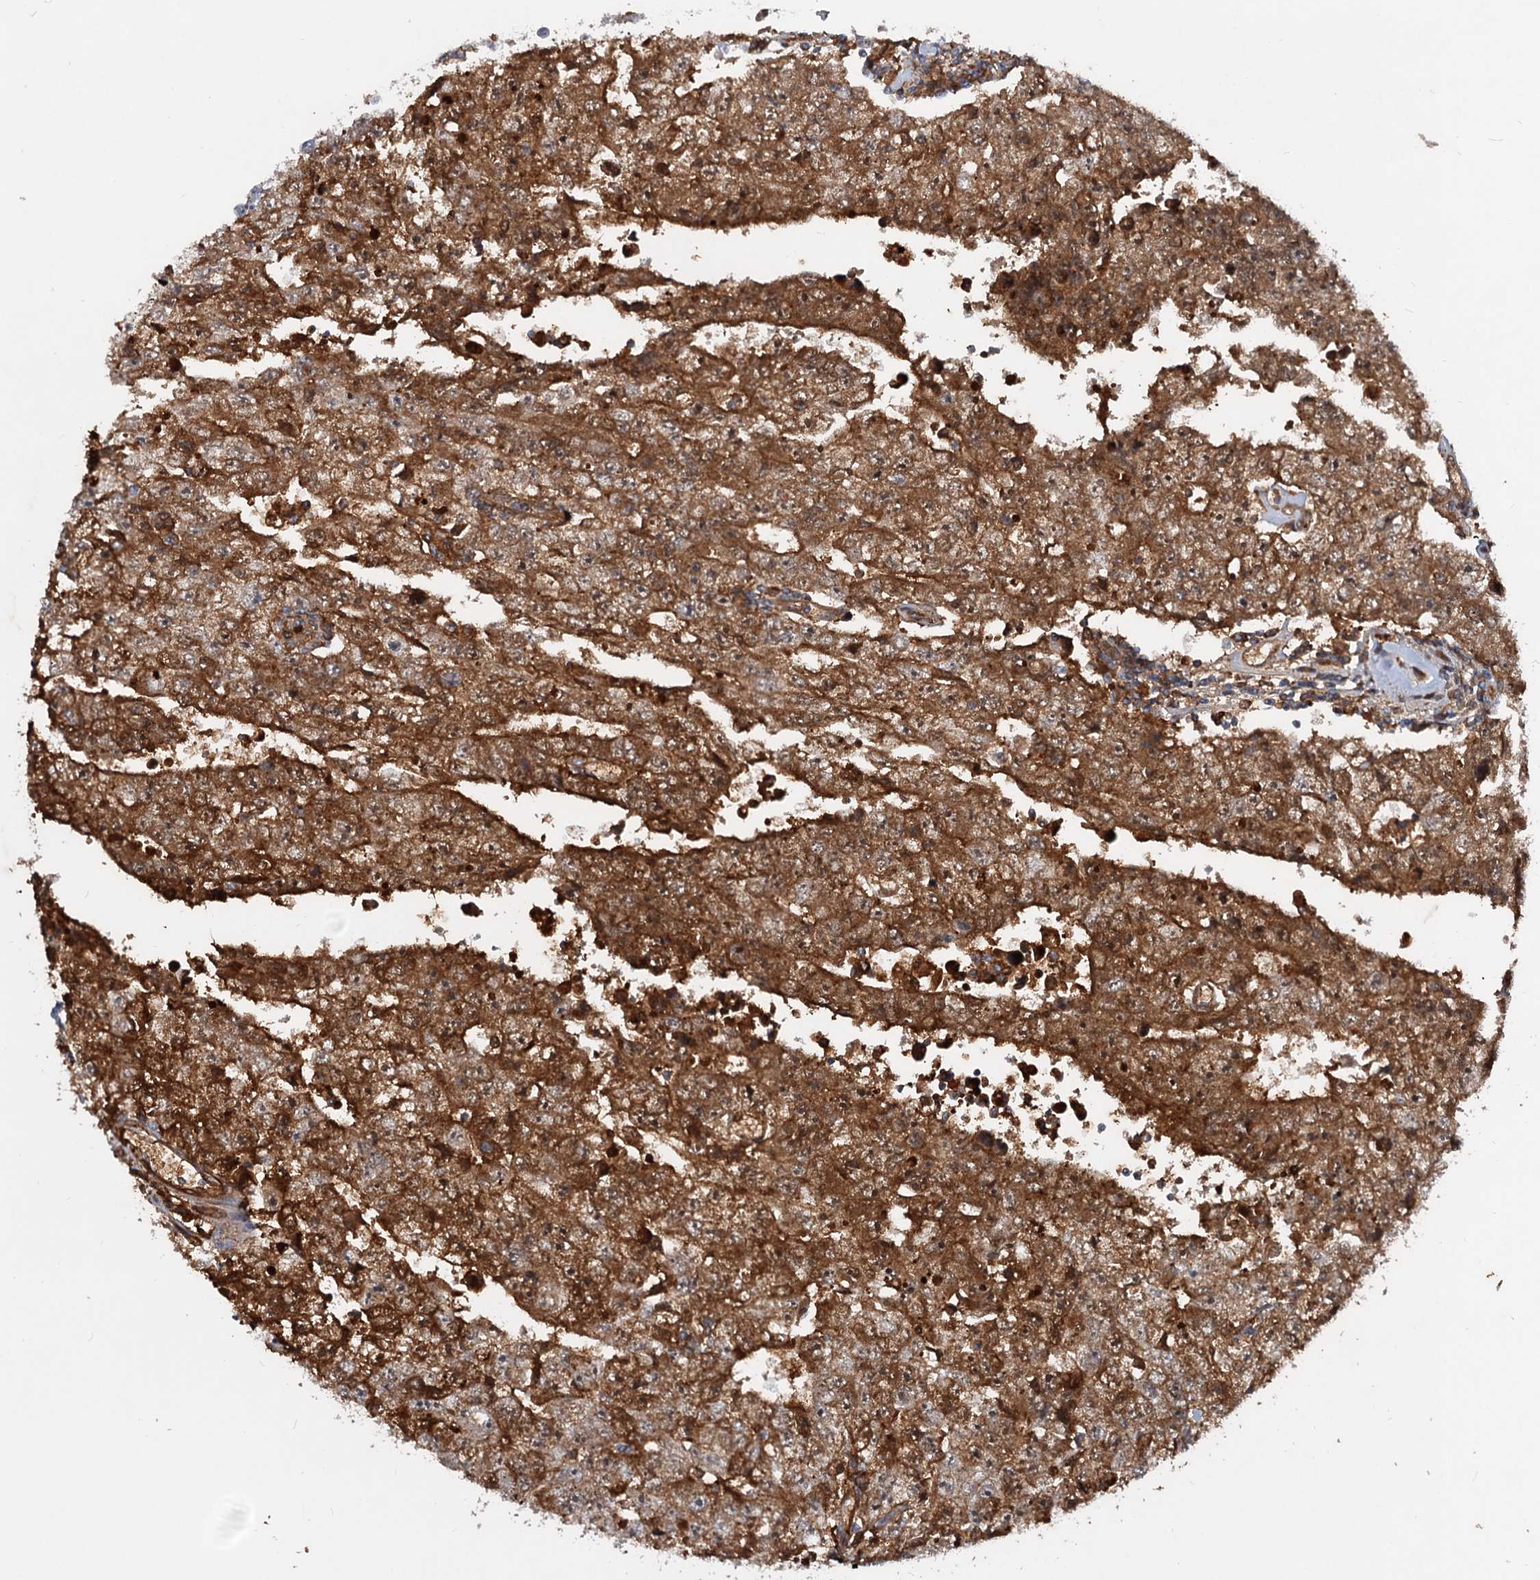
{"staining": {"intensity": "strong", "quantity": ">75%", "location": "cytoplasmic/membranous"}, "tissue": "testis cancer", "cell_type": "Tumor cells", "image_type": "cancer", "snomed": [{"axis": "morphology", "description": "Carcinoma, Embryonal, NOS"}, {"axis": "topography", "description": "Testis"}], "caption": "An immunohistochemistry (IHC) histopathology image of tumor tissue is shown. Protein staining in brown labels strong cytoplasmic/membranous positivity in testis cancer (embryonal carcinoma) within tumor cells.", "gene": "CHRD", "patient": {"sex": "male", "age": 17}}